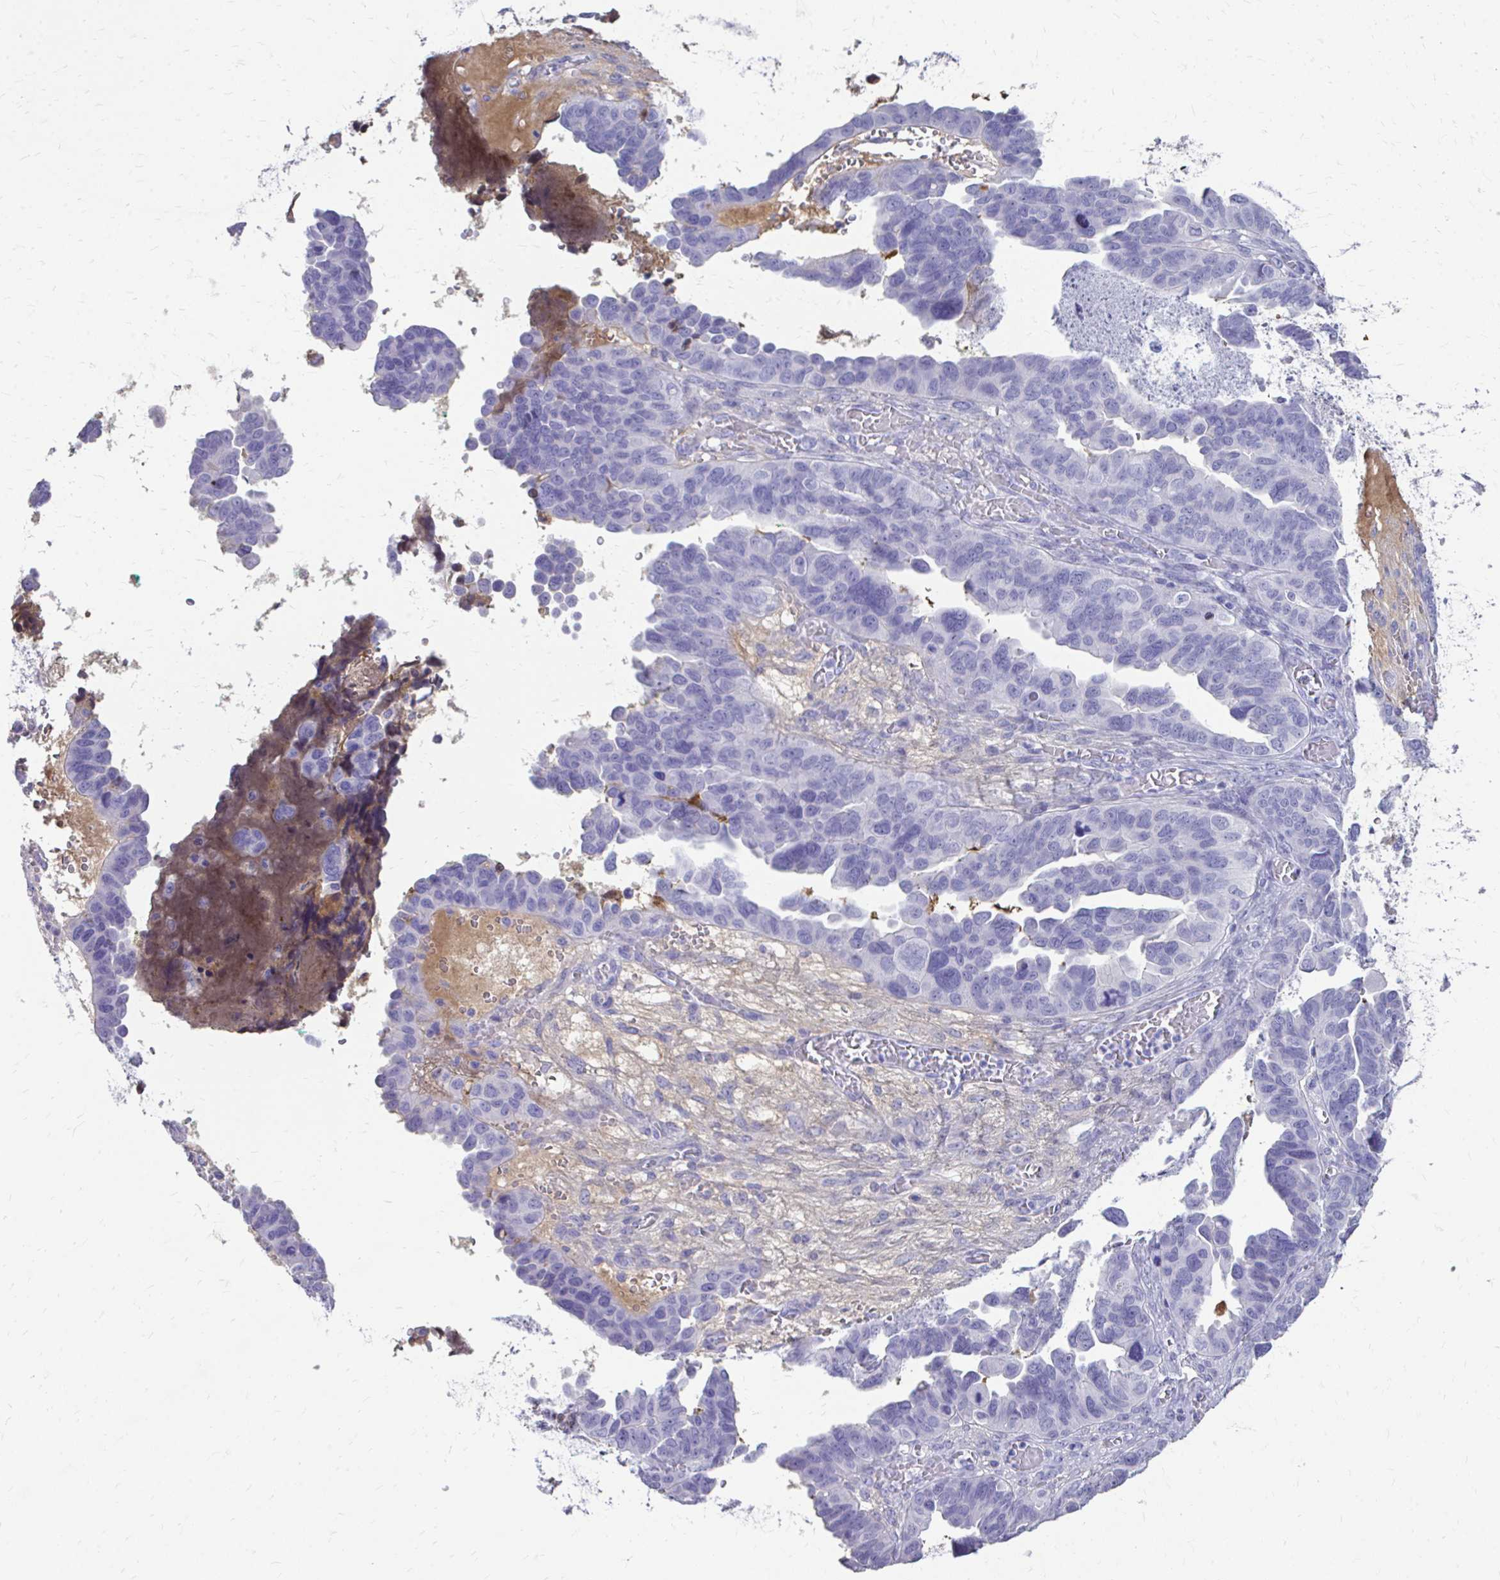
{"staining": {"intensity": "negative", "quantity": "none", "location": "none"}, "tissue": "ovarian cancer", "cell_type": "Tumor cells", "image_type": "cancer", "snomed": [{"axis": "morphology", "description": "Cystadenocarcinoma, serous, NOS"}, {"axis": "topography", "description": "Ovary"}], "caption": "An image of serous cystadenocarcinoma (ovarian) stained for a protein demonstrates no brown staining in tumor cells.", "gene": "CFH", "patient": {"sex": "female", "age": 64}}